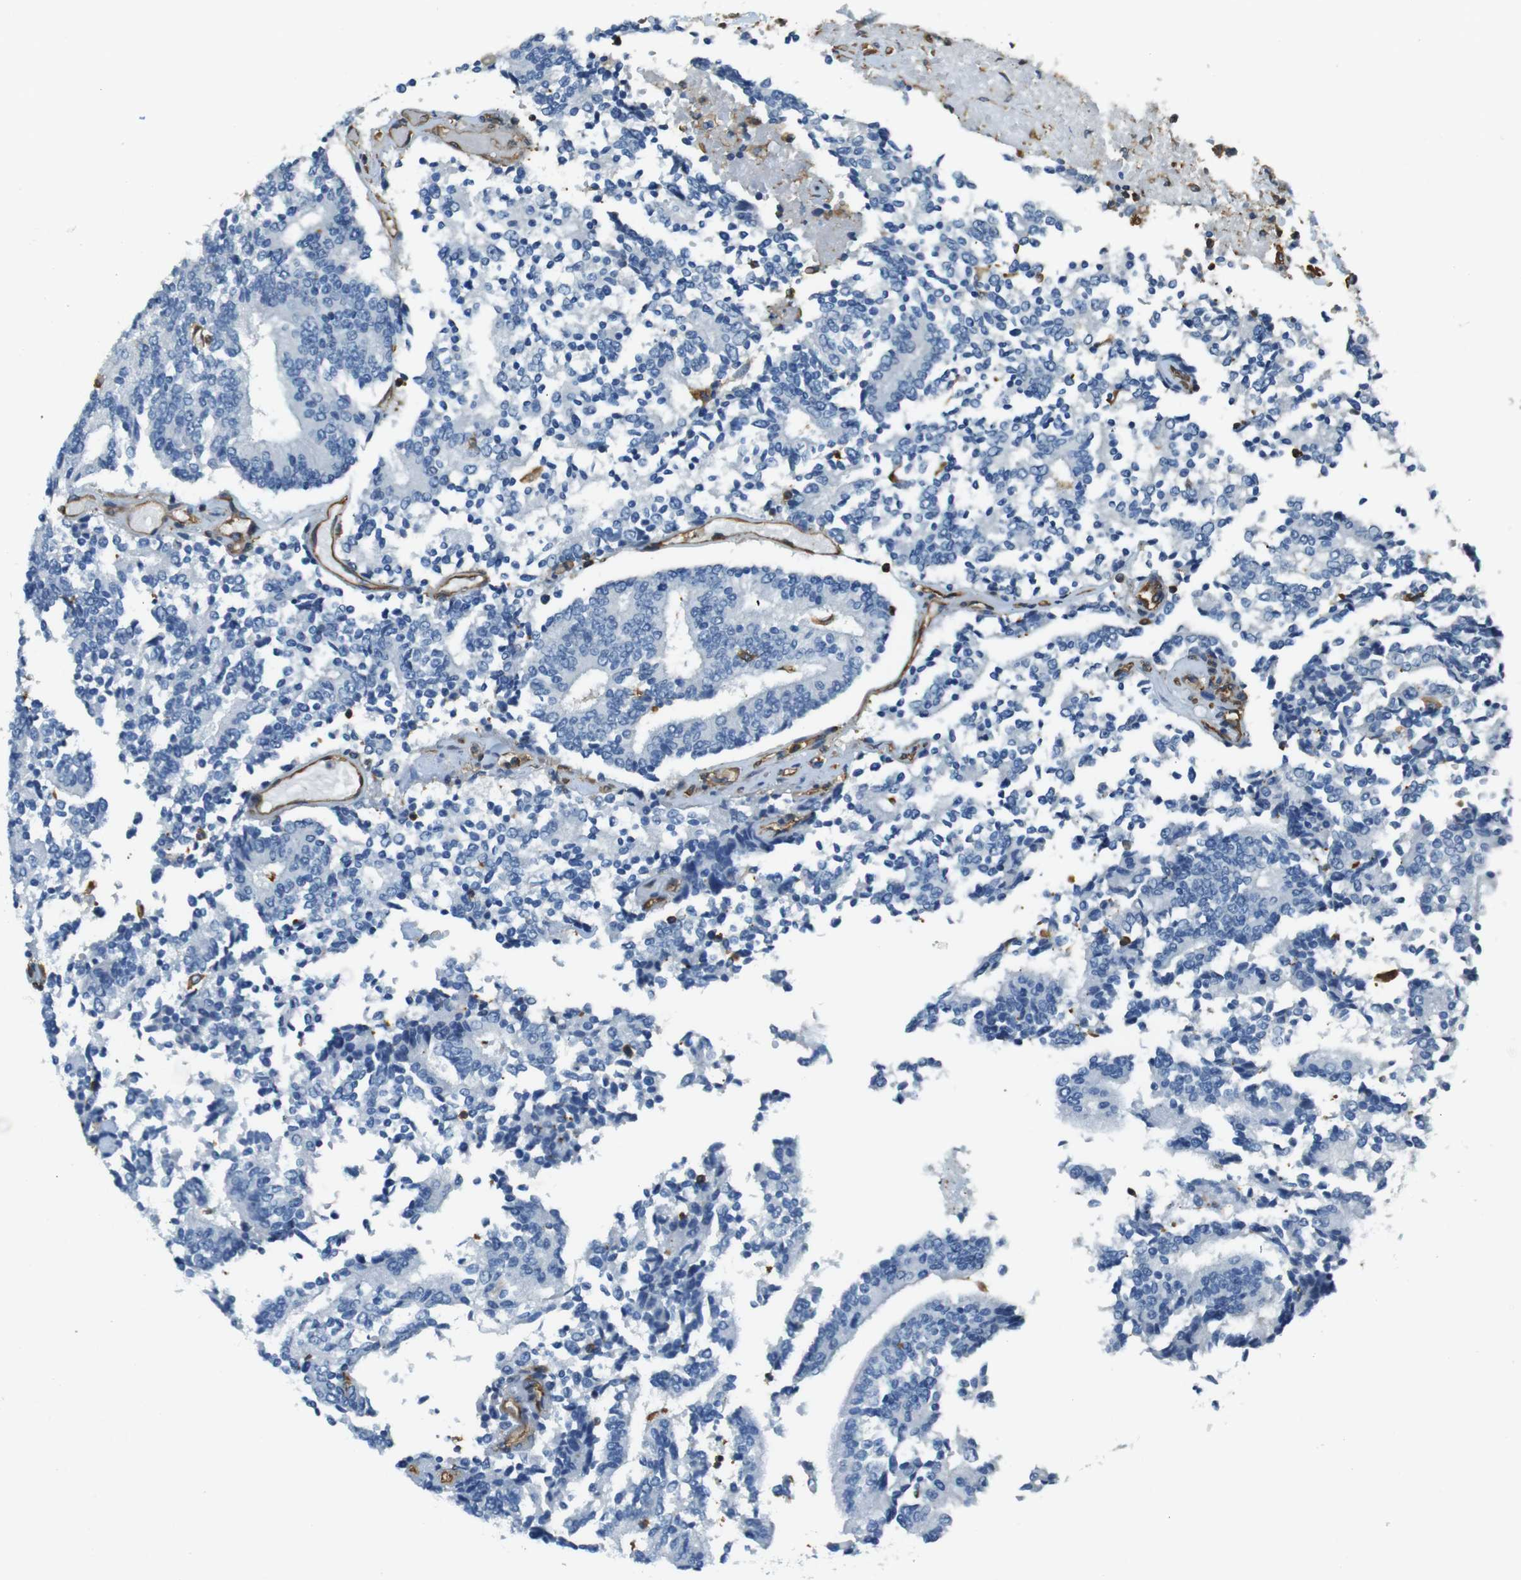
{"staining": {"intensity": "negative", "quantity": "none", "location": "none"}, "tissue": "prostate cancer", "cell_type": "Tumor cells", "image_type": "cancer", "snomed": [{"axis": "morphology", "description": "Normal tissue, NOS"}, {"axis": "morphology", "description": "Adenocarcinoma, High grade"}, {"axis": "topography", "description": "Prostate"}, {"axis": "topography", "description": "Seminal veicle"}], "caption": "There is no significant staining in tumor cells of prostate cancer (high-grade adenocarcinoma).", "gene": "FCAR", "patient": {"sex": "male", "age": 55}}